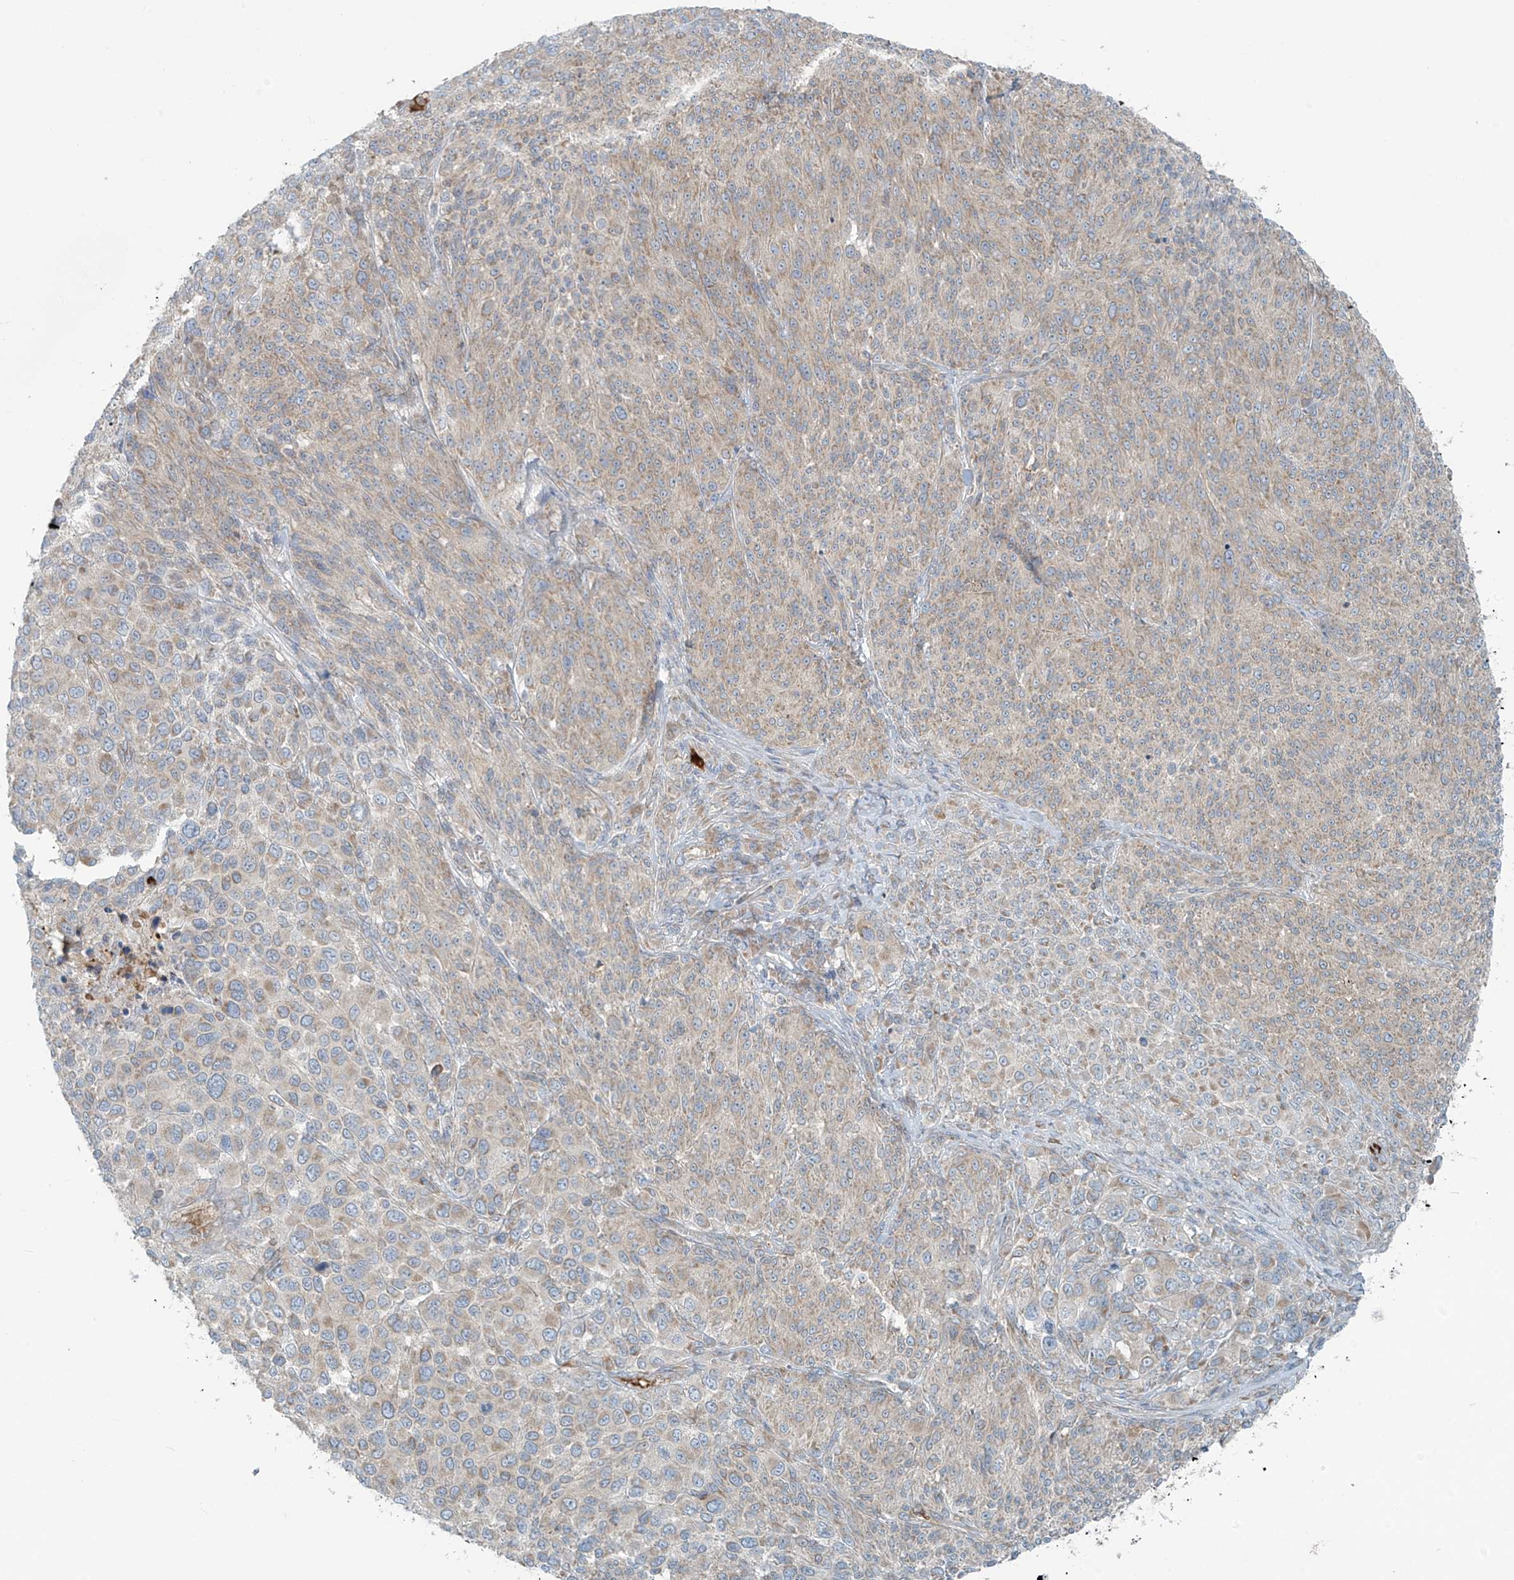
{"staining": {"intensity": "weak", "quantity": "<25%", "location": "cytoplasmic/membranous"}, "tissue": "melanoma", "cell_type": "Tumor cells", "image_type": "cancer", "snomed": [{"axis": "morphology", "description": "Malignant melanoma, NOS"}, {"axis": "topography", "description": "Skin of trunk"}], "caption": "This photomicrograph is of malignant melanoma stained with immunohistochemistry (IHC) to label a protein in brown with the nuclei are counter-stained blue. There is no staining in tumor cells.", "gene": "LZTS3", "patient": {"sex": "male", "age": 71}}